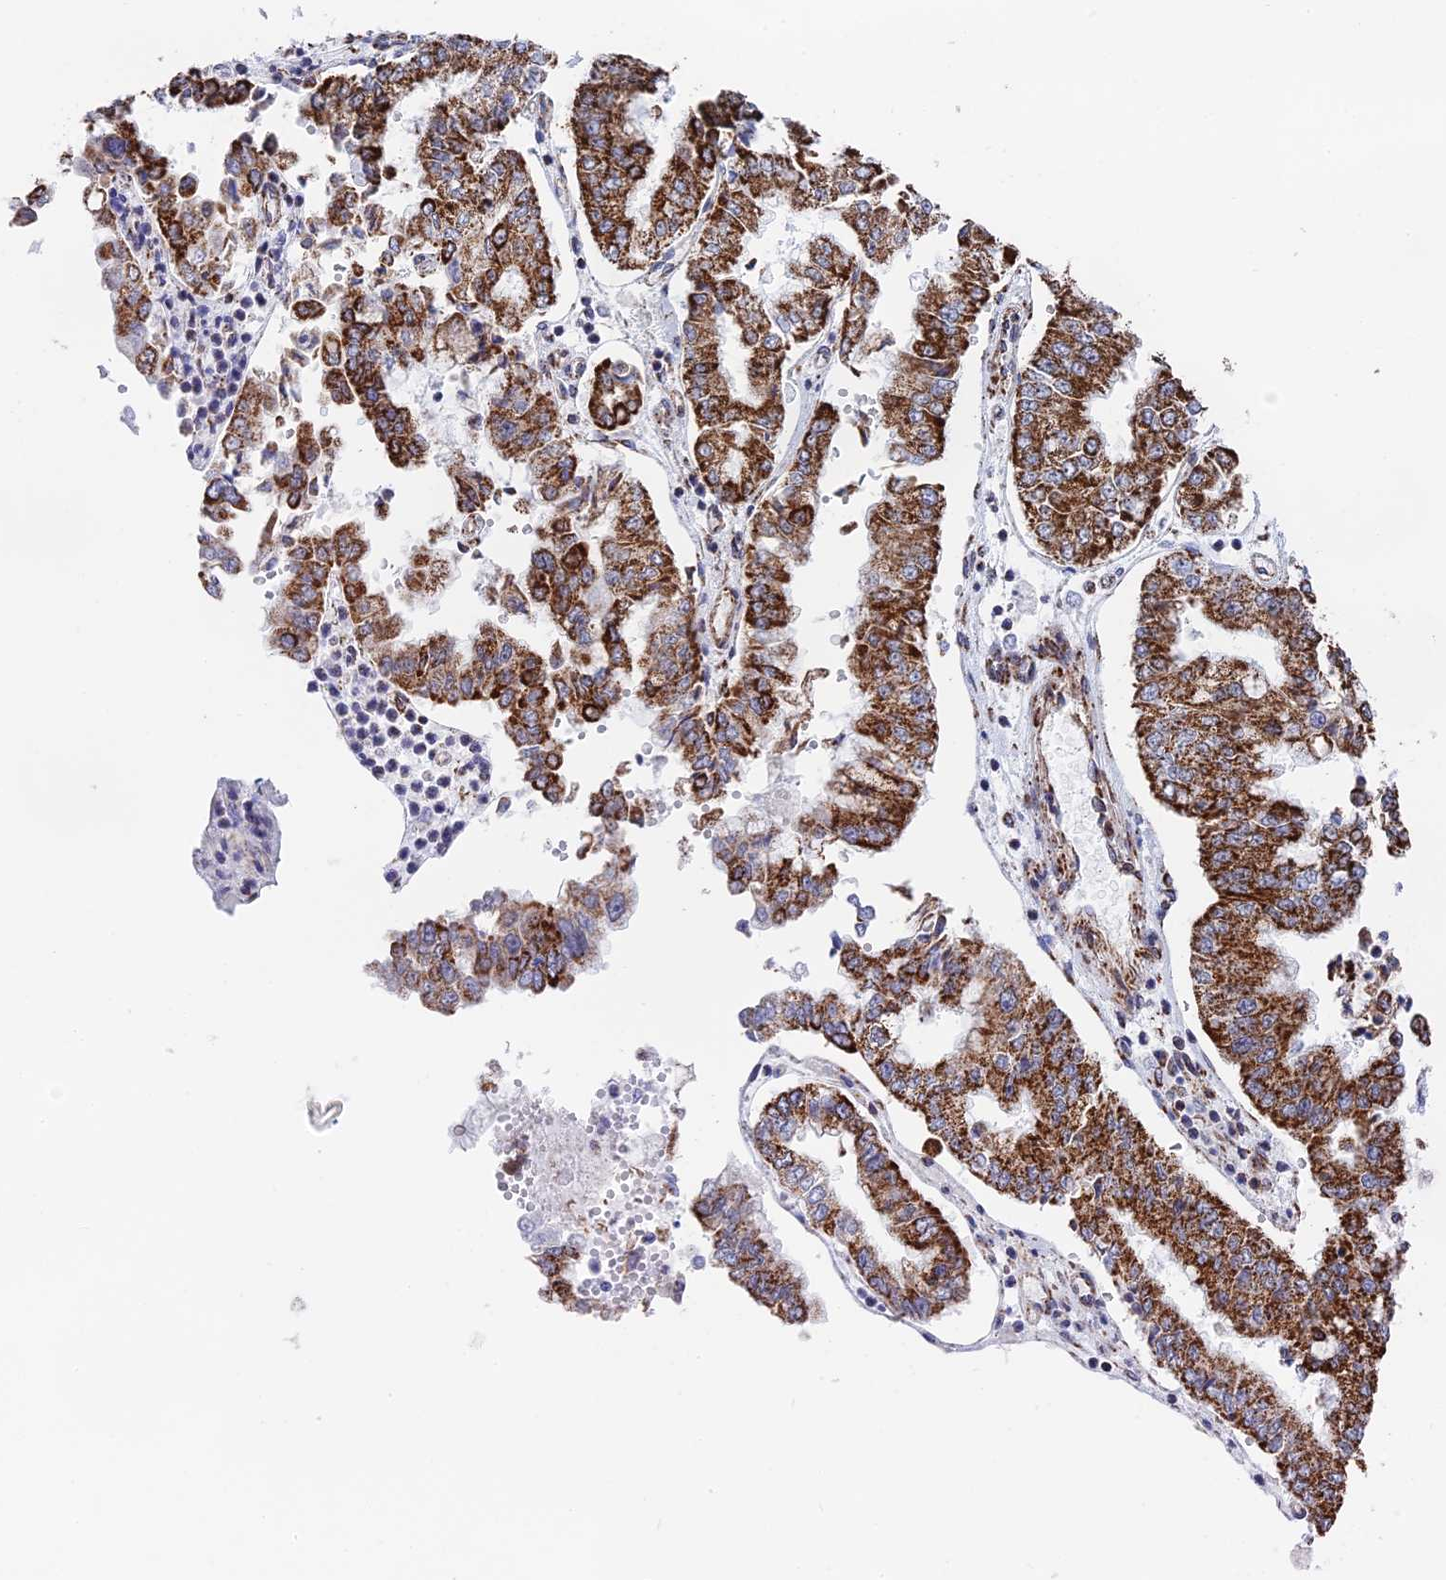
{"staining": {"intensity": "strong", "quantity": ">75%", "location": "cytoplasmic/membranous"}, "tissue": "stomach cancer", "cell_type": "Tumor cells", "image_type": "cancer", "snomed": [{"axis": "morphology", "description": "Adenocarcinoma, NOS"}, {"axis": "topography", "description": "Stomach"}], "caption": "This micrograph reveals stomach adenocarcinoma stained with IHC to label a protein in brown. The cytoplasmic/membranous of tumor cells show strong positivity for the protein. Nuclei are counter-stained blue.", "gene": "CDC16", "patient": {"sex": "male", "age": 76}}